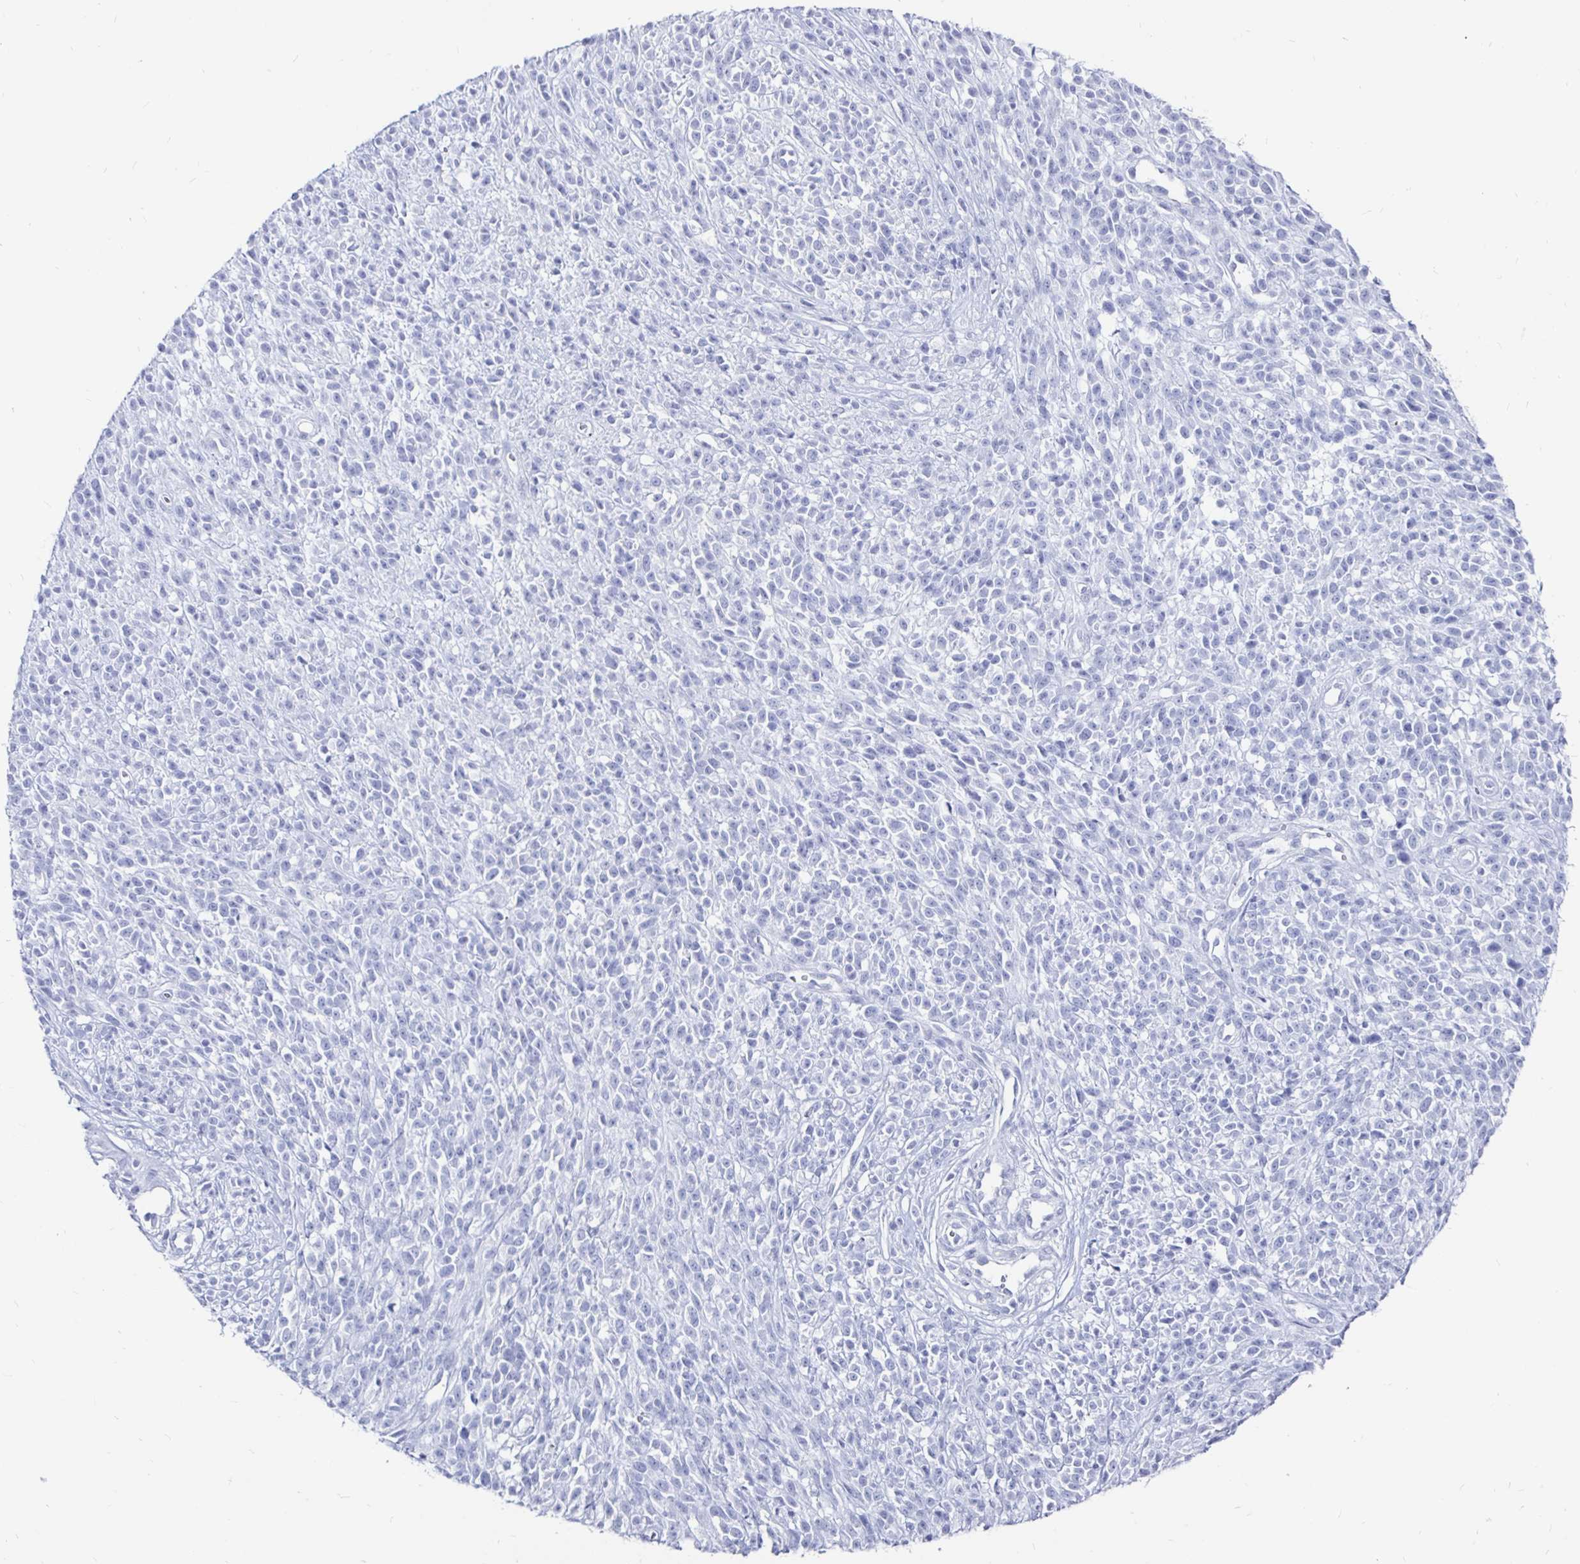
{"staining": {"intensity": "negative", "quantity": "none", "location": "none"}, "tissue": "melanoma", "cell_type": "Tumor cells", "image_type": "cancer", "snomed": [{"axis": "morphology", "description": "Malignant melanoma, NOS"}, {"axis": "topography", "description": "Skin"}, {"axis": "topography", "description": "Skin of trunk"}], "caption": "This is an immunohistochemistry (IHC) micrograph of melanoma. There is no positivity in tumor cells.", "gene": "LUZP4", "patient": {"sex": "male", "age": 74}}